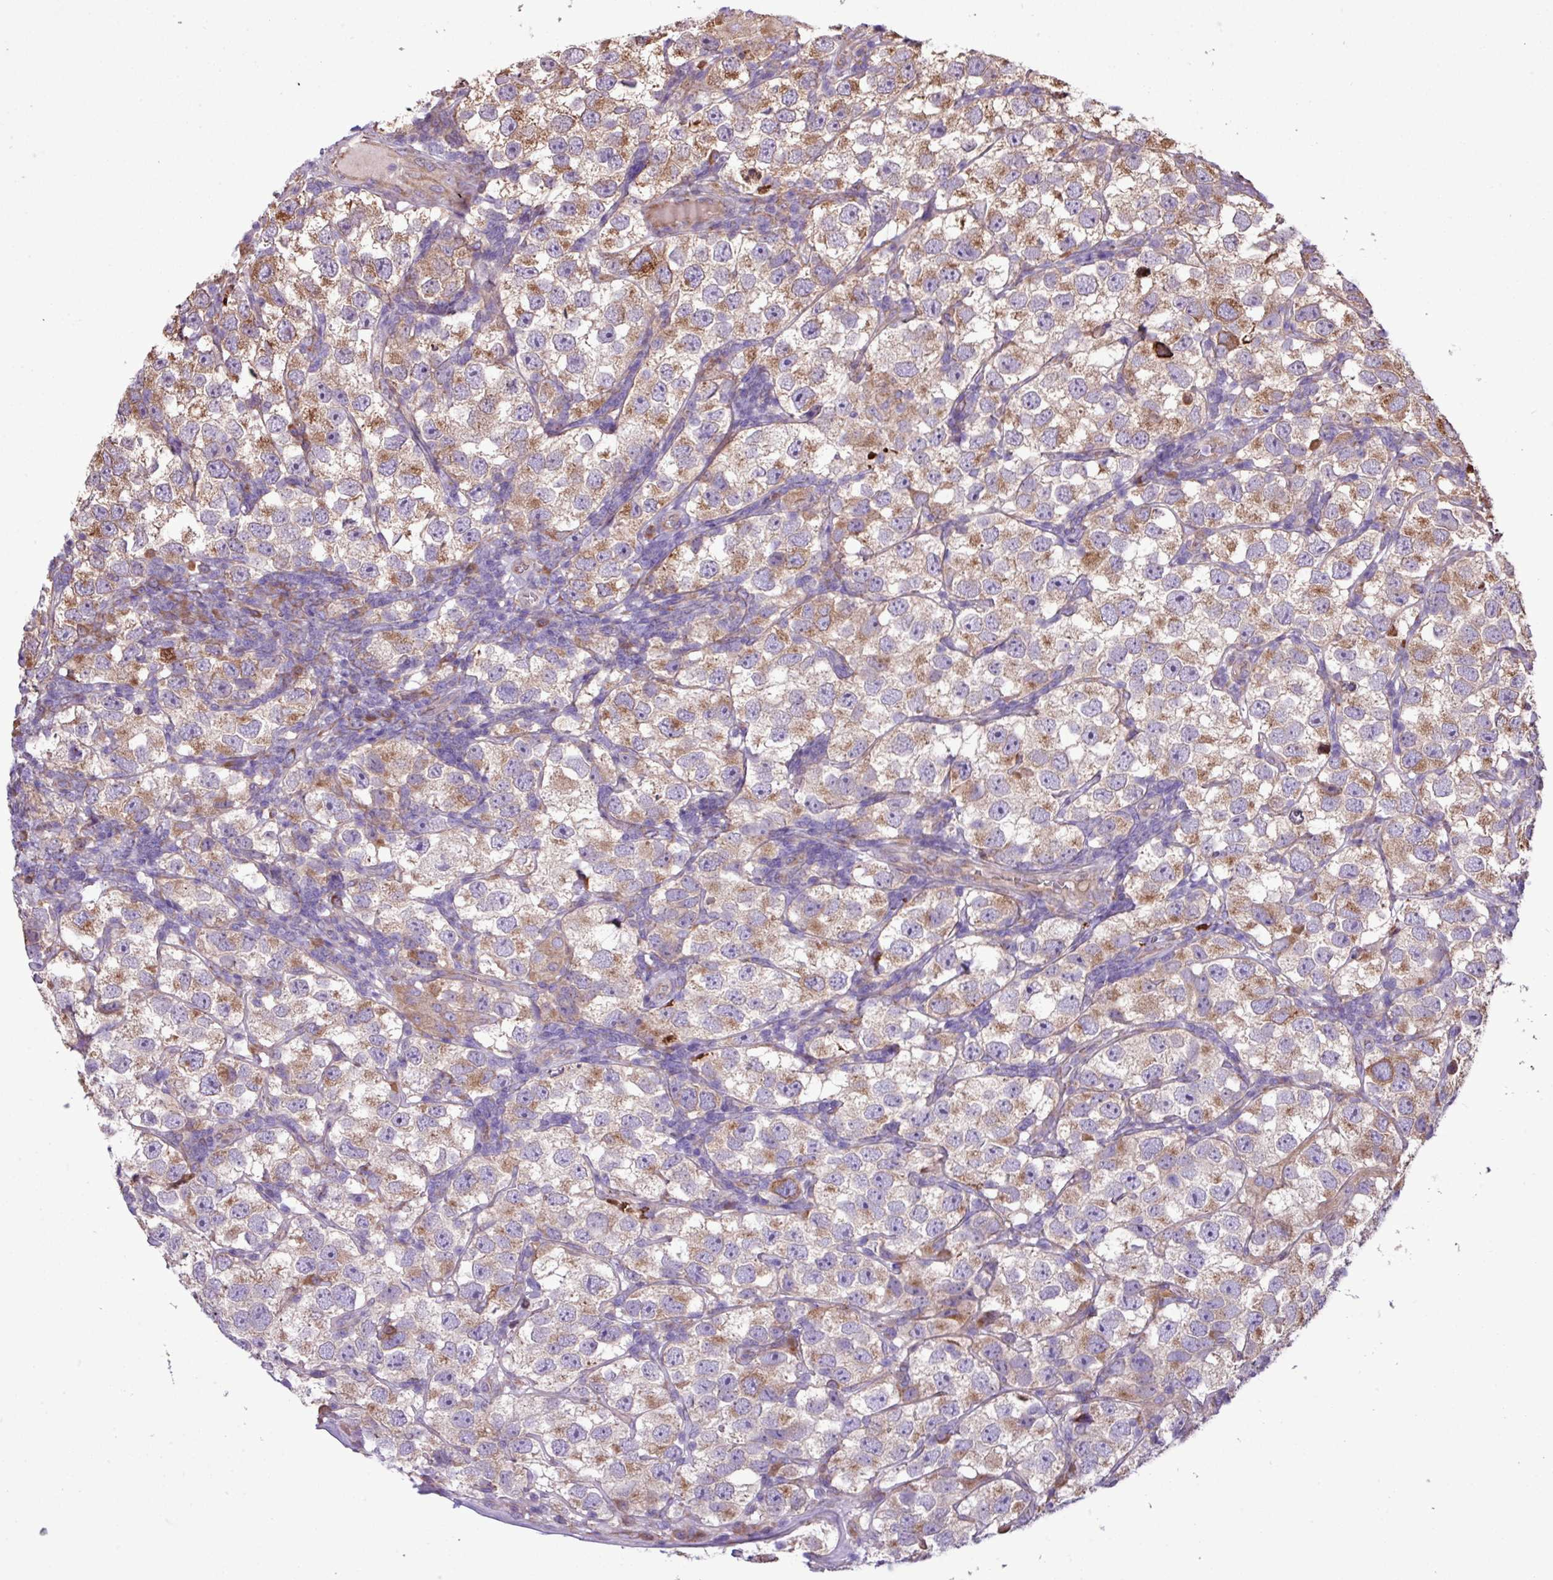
{"staining": {"intensity": "moderate", "quantity": ">75%", "location": "cytoplasmic/membranous"}, "tissue": "testis cancer", "cell_type": "Tumor cells", "image_type": "cancer", "snomed": [{"axis": "morphology", "description": "Seminoma, NOS"}, {"axis": "topography", "description": "Testis"}], "caption": "Protein analysis of testis cancer (seminoma) tissue exhibits moderate cytoplasmic/membranous staining in approximately >75% of tumor cells. Using DAB (3,3'-diaminobenzidine) (brown) and hematoxylin (blue) stains, captured at high magnification using brightfield microscopy.", "gene": "MEGF6", "patient": {"sex": "male", "age": 26}}